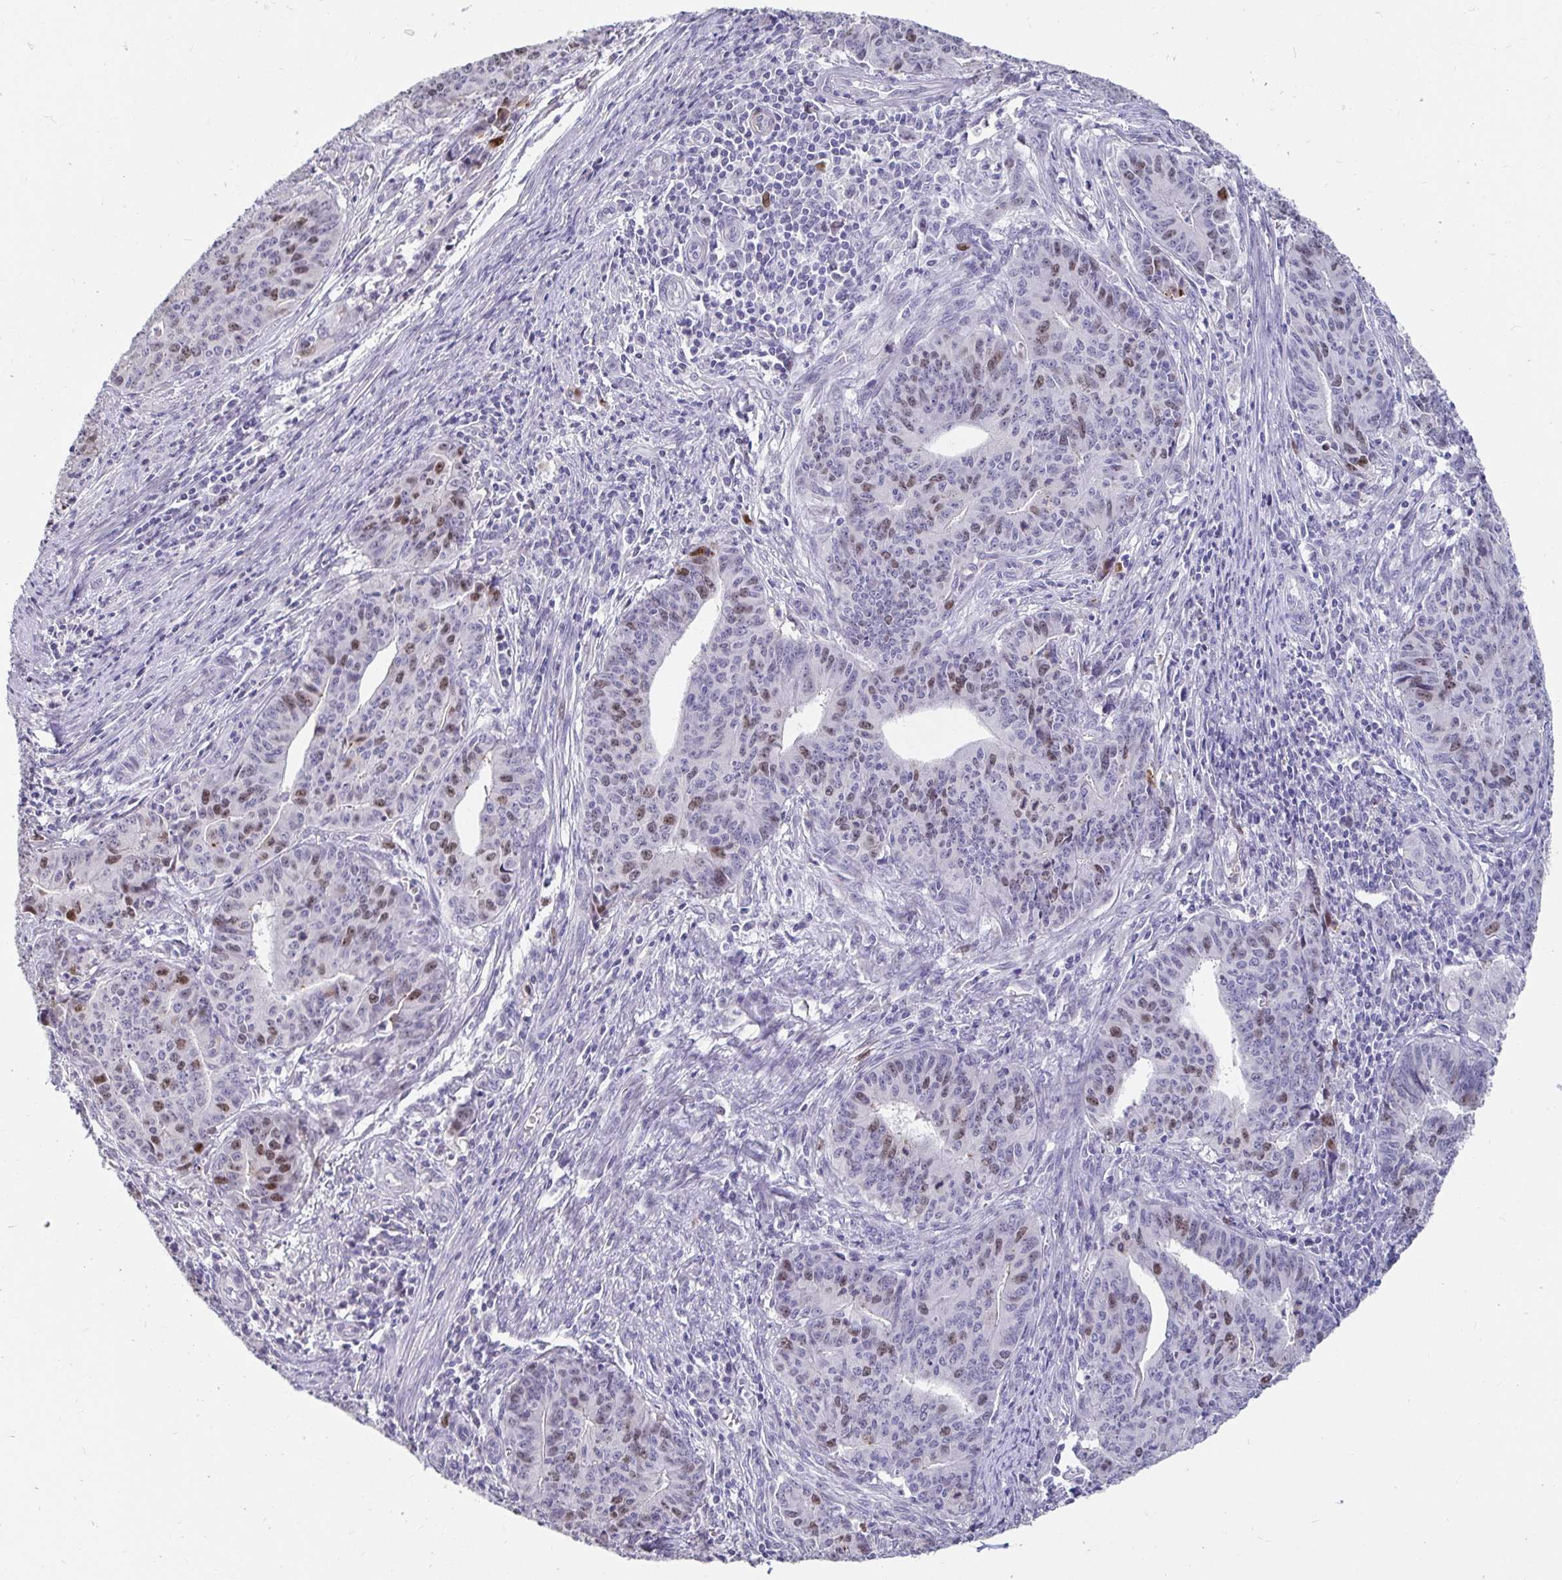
{"staining": {"intensity": "moderate", "quantity": "<25%", "location": "nuclear"}, "tissue": "endometrial cancer", "cell_type": "Tumor cells", "image_type": "cancer", "snomed": [{"axis": "morphology", "description": "Adenocarcinoma, NOS"}, {"axis": "topography", "description": "Endometrium"}], "caption": "Moderate nuclear protein expression is present in about <25% of tumor cells in endometrial cancer.", "gene": "ANLN", "patient": {"sex": "female", "age": 59}}